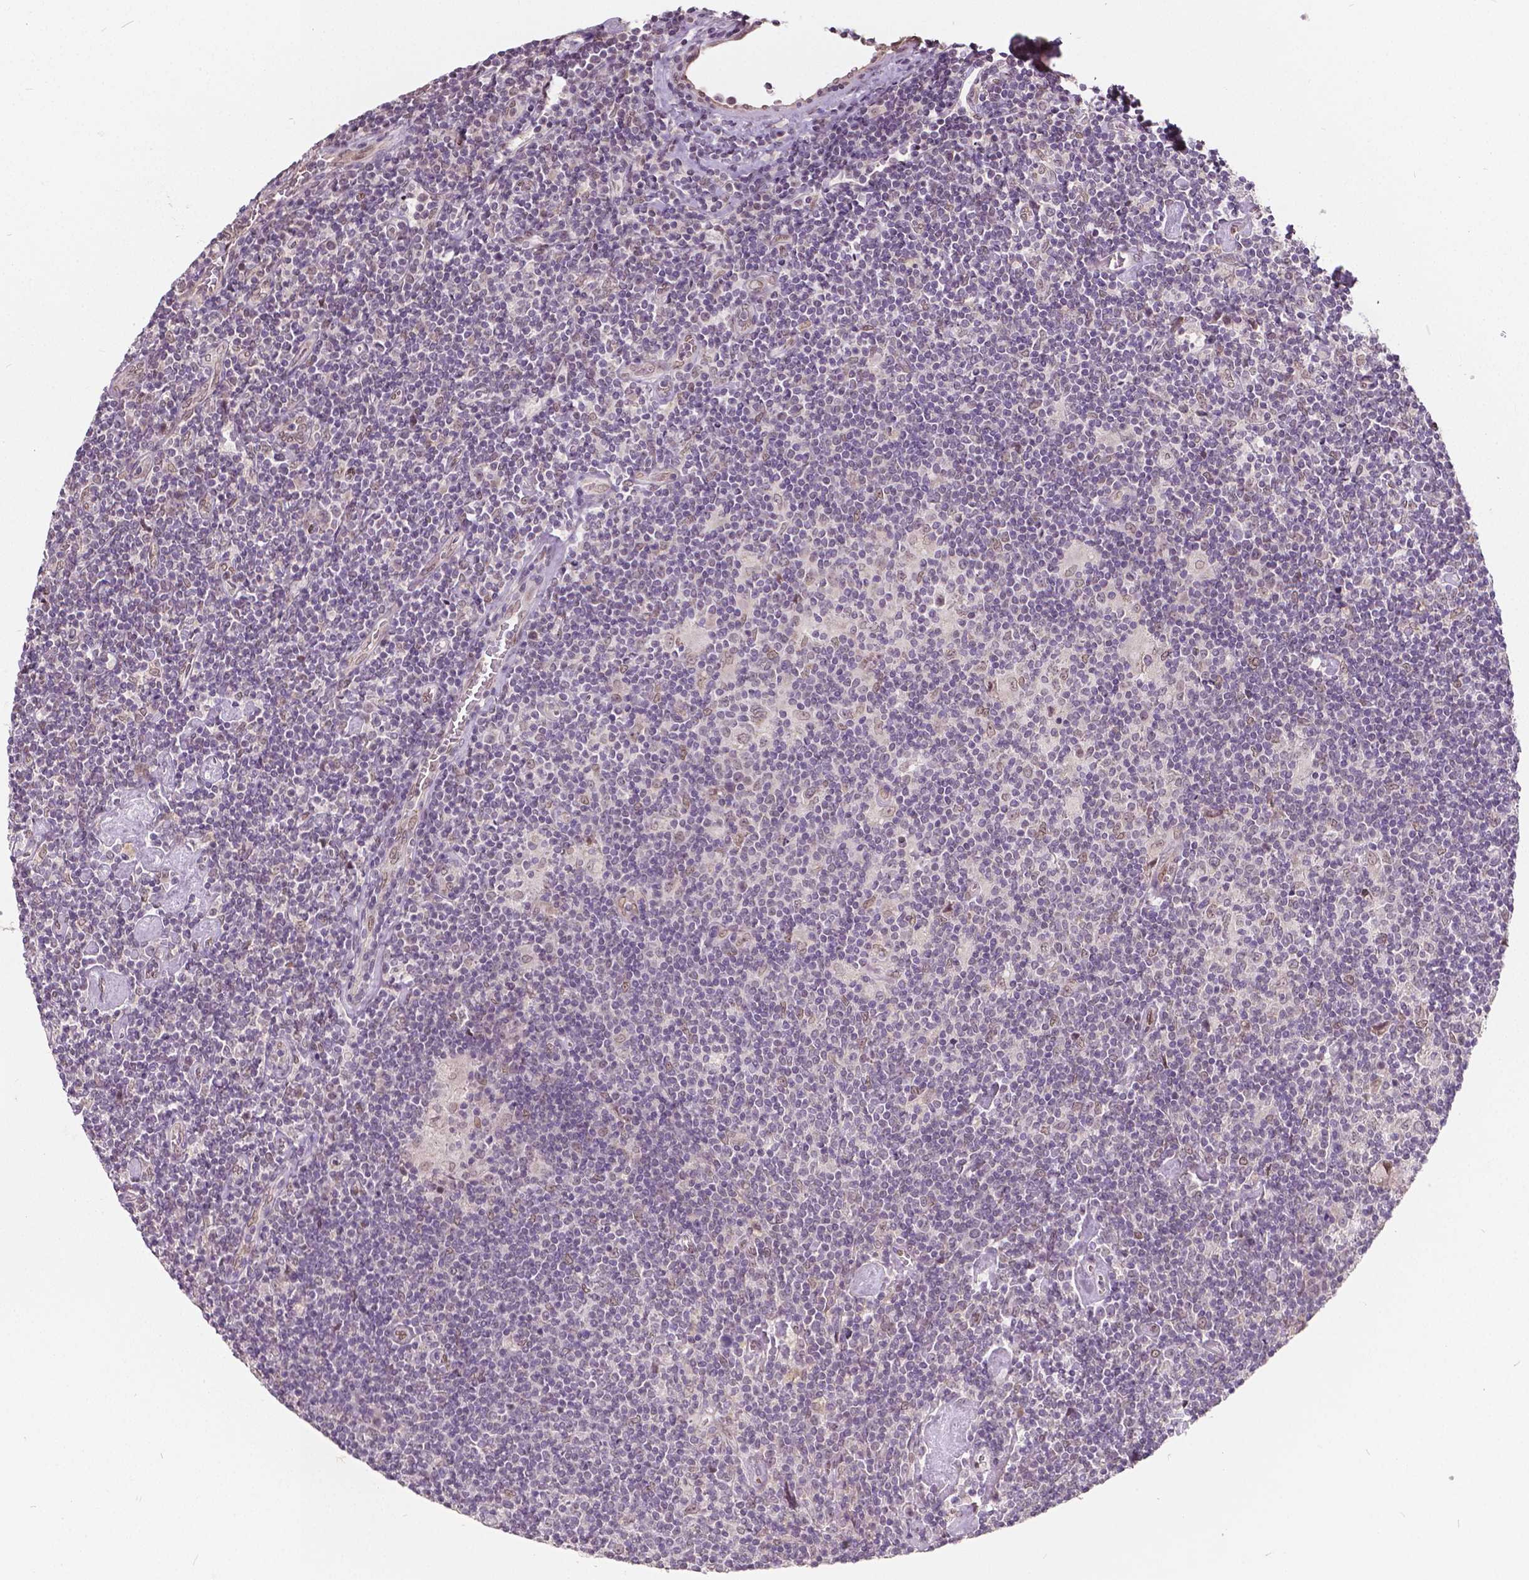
{"staining": {"intensity": "negative", "quantity": "none", "location": "none"}, "tissue": "lymphoma", "cell_type": "Tumor cells", "image_type": "cancer", "snomed": [{"axis": "morphology", "description": "Hodgkin's disease, NOS"}, {"axis": "topography", "description": "Lymph node"}], "caption": "Protein analysis of Hodgkin's disease demonstrates no significant staining in tumor cells. Brightfield microscopy of IHC stained with DAB (3,3'-diaminobenzidine) (brown) and hematoxylin (blue), captured at high magnification.", "gene": "HMBOX1", "patient": {"sex": "male", "age": 40}}